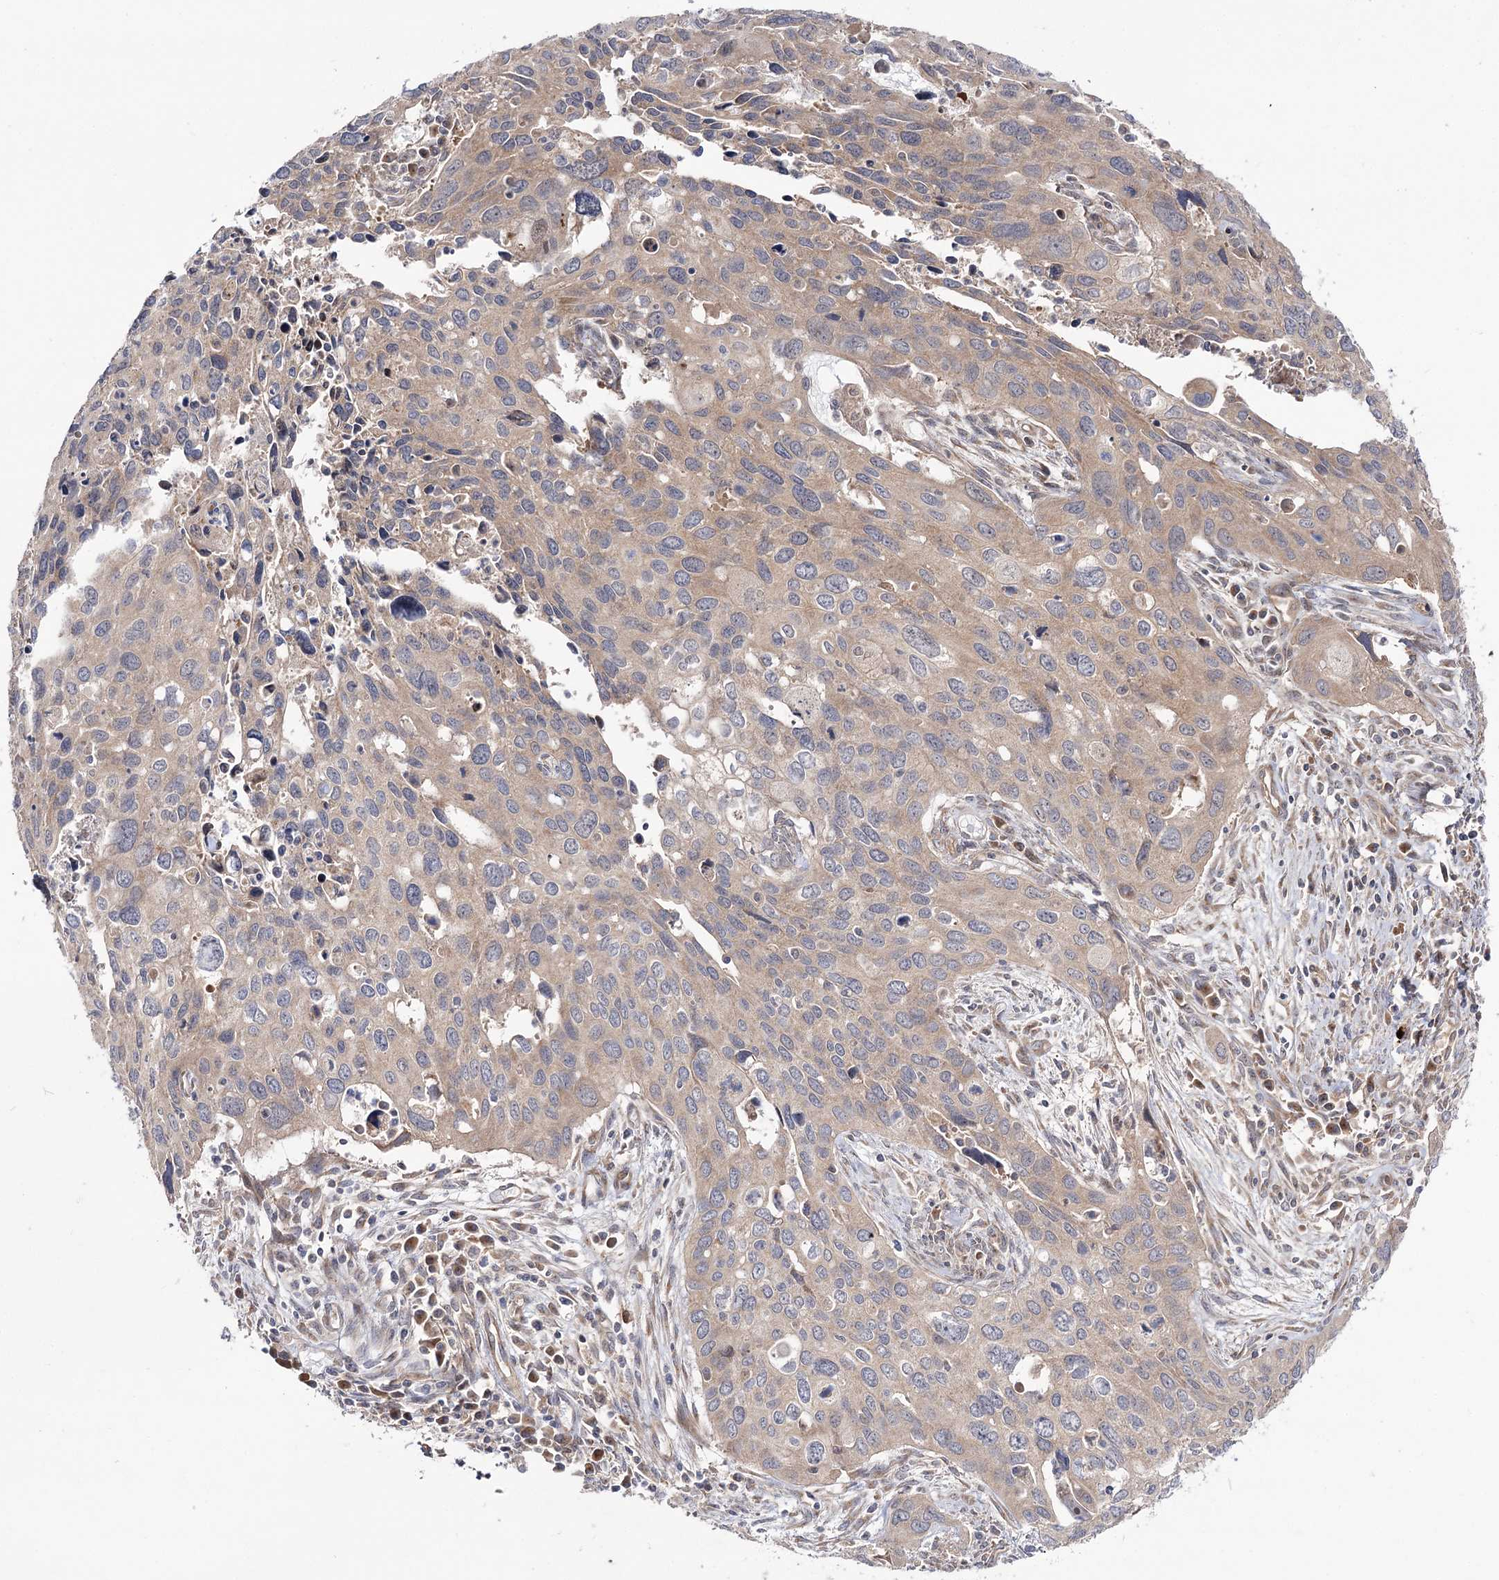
{"staining": {"intensity": "weak", "quantity": ">75%", "location": "cytoplasmic/membranous"}, "tissue": "cervical cancer", "cell_type": "Tumor cells", "image_type": "cancer", "snomed": [{"axis": "morphology", "description": "Squamous cell carcinoma, NOS"}, {"axis": "topography", "description": "Cervix"}], "caption": "A micrograph of cervical cancer (squamous cell carcinoma) stained for a protein exhibits weak cytoplasmic/membranous brown staining in tumor cells.", "gene": "C11orf80", "patient": {"sex": "female", "age": 55}}